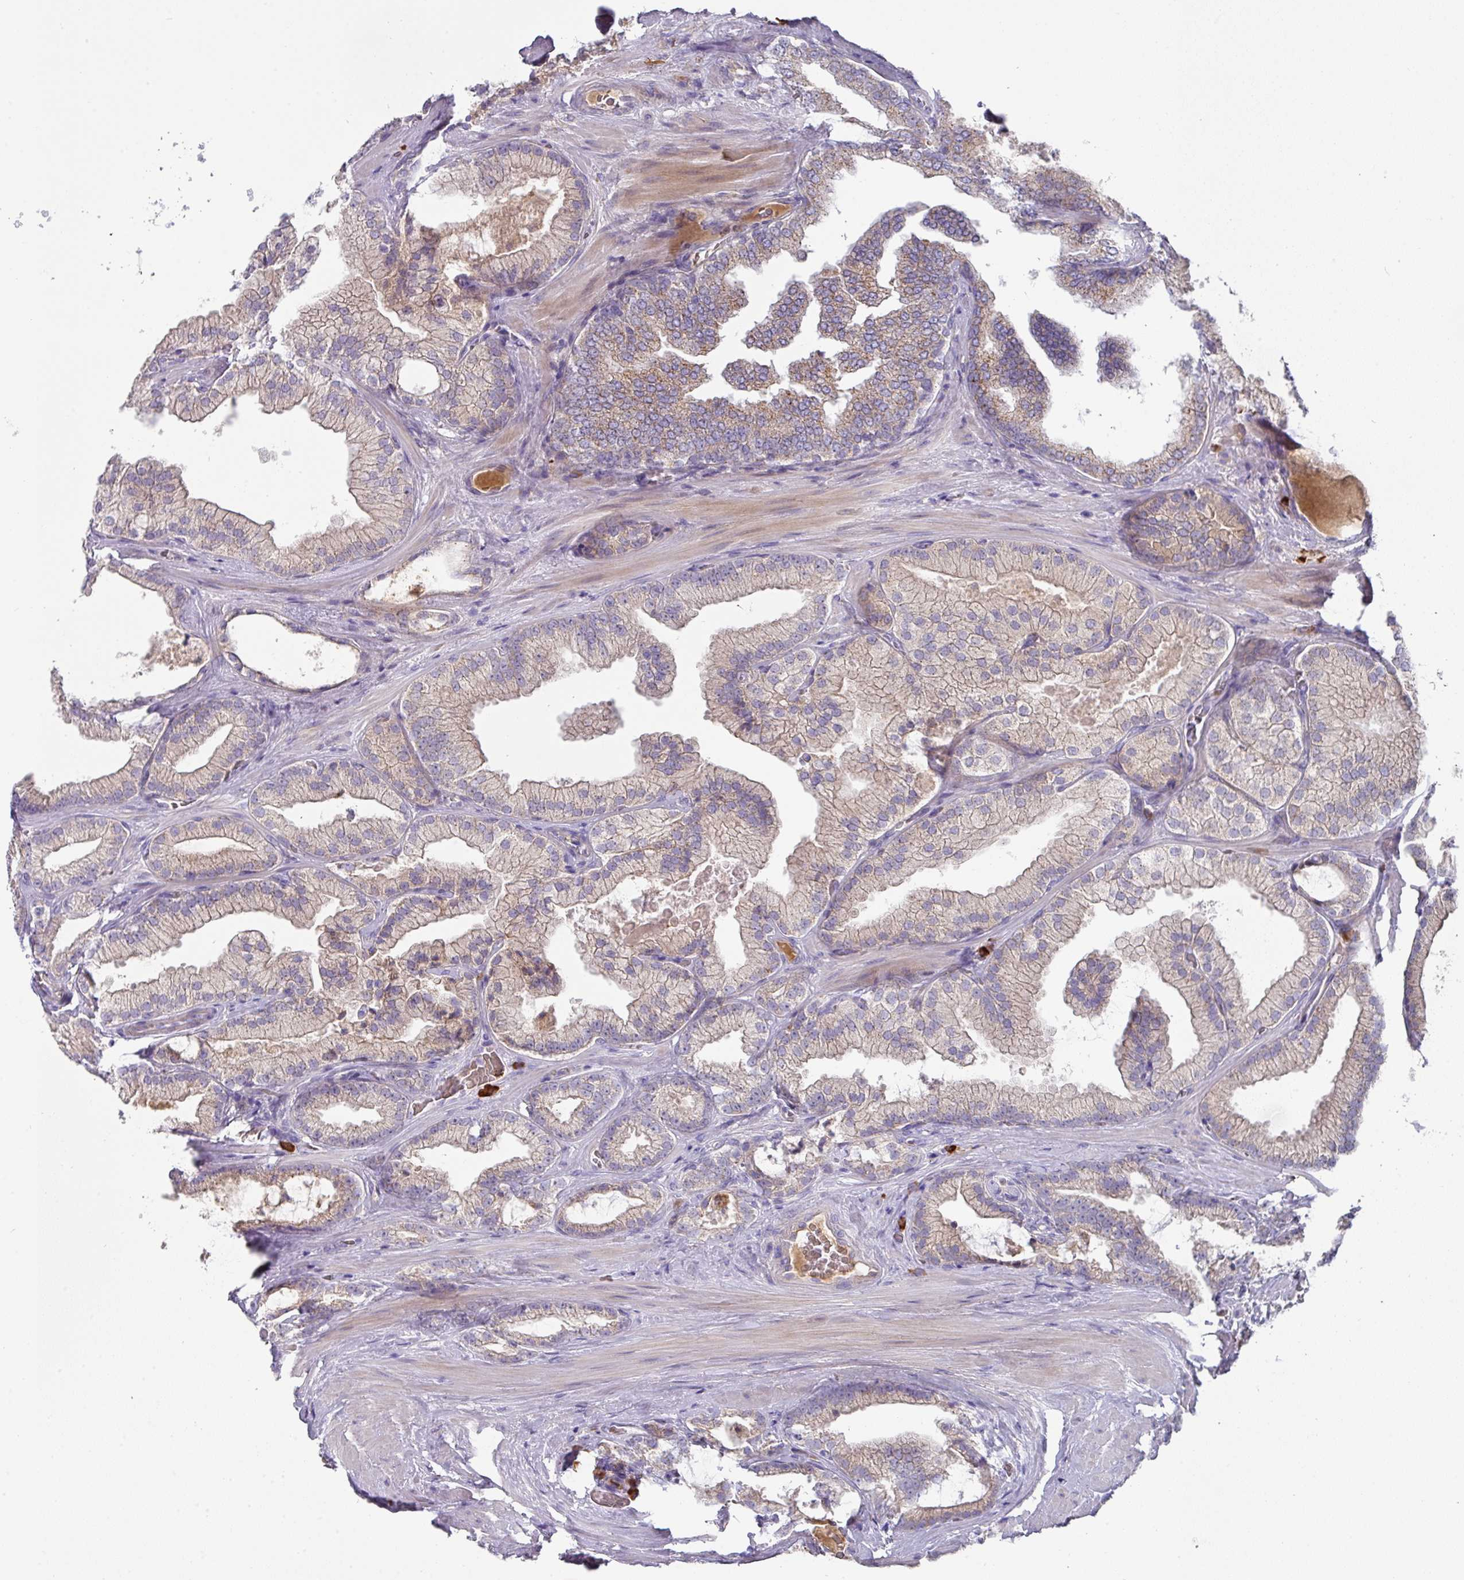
{"staining": {"intensity": "weak", "quantity": "25%-75%", "location": "cytoplasmic/membranous"}, "tissue": "prostate cancer", "cell_type": "Tumor cells", "image_type": "cancer", "snomed": [{"axis": "morphology", "description": "Adenocarcinoma, High grade"}, {"axis": "topography", "description": "Prostate"}], "caption": "Weak cytoplasmic/membranous positivity is appreciated in about 25%-75% of tumor cells in prostate cancer. (DAB (3,3'-diaminobenzidine) = brown stain, brightfield microscopy at high magnification).", "gene": "IL4R", "patient": {"sex": "male", "age": 68}}